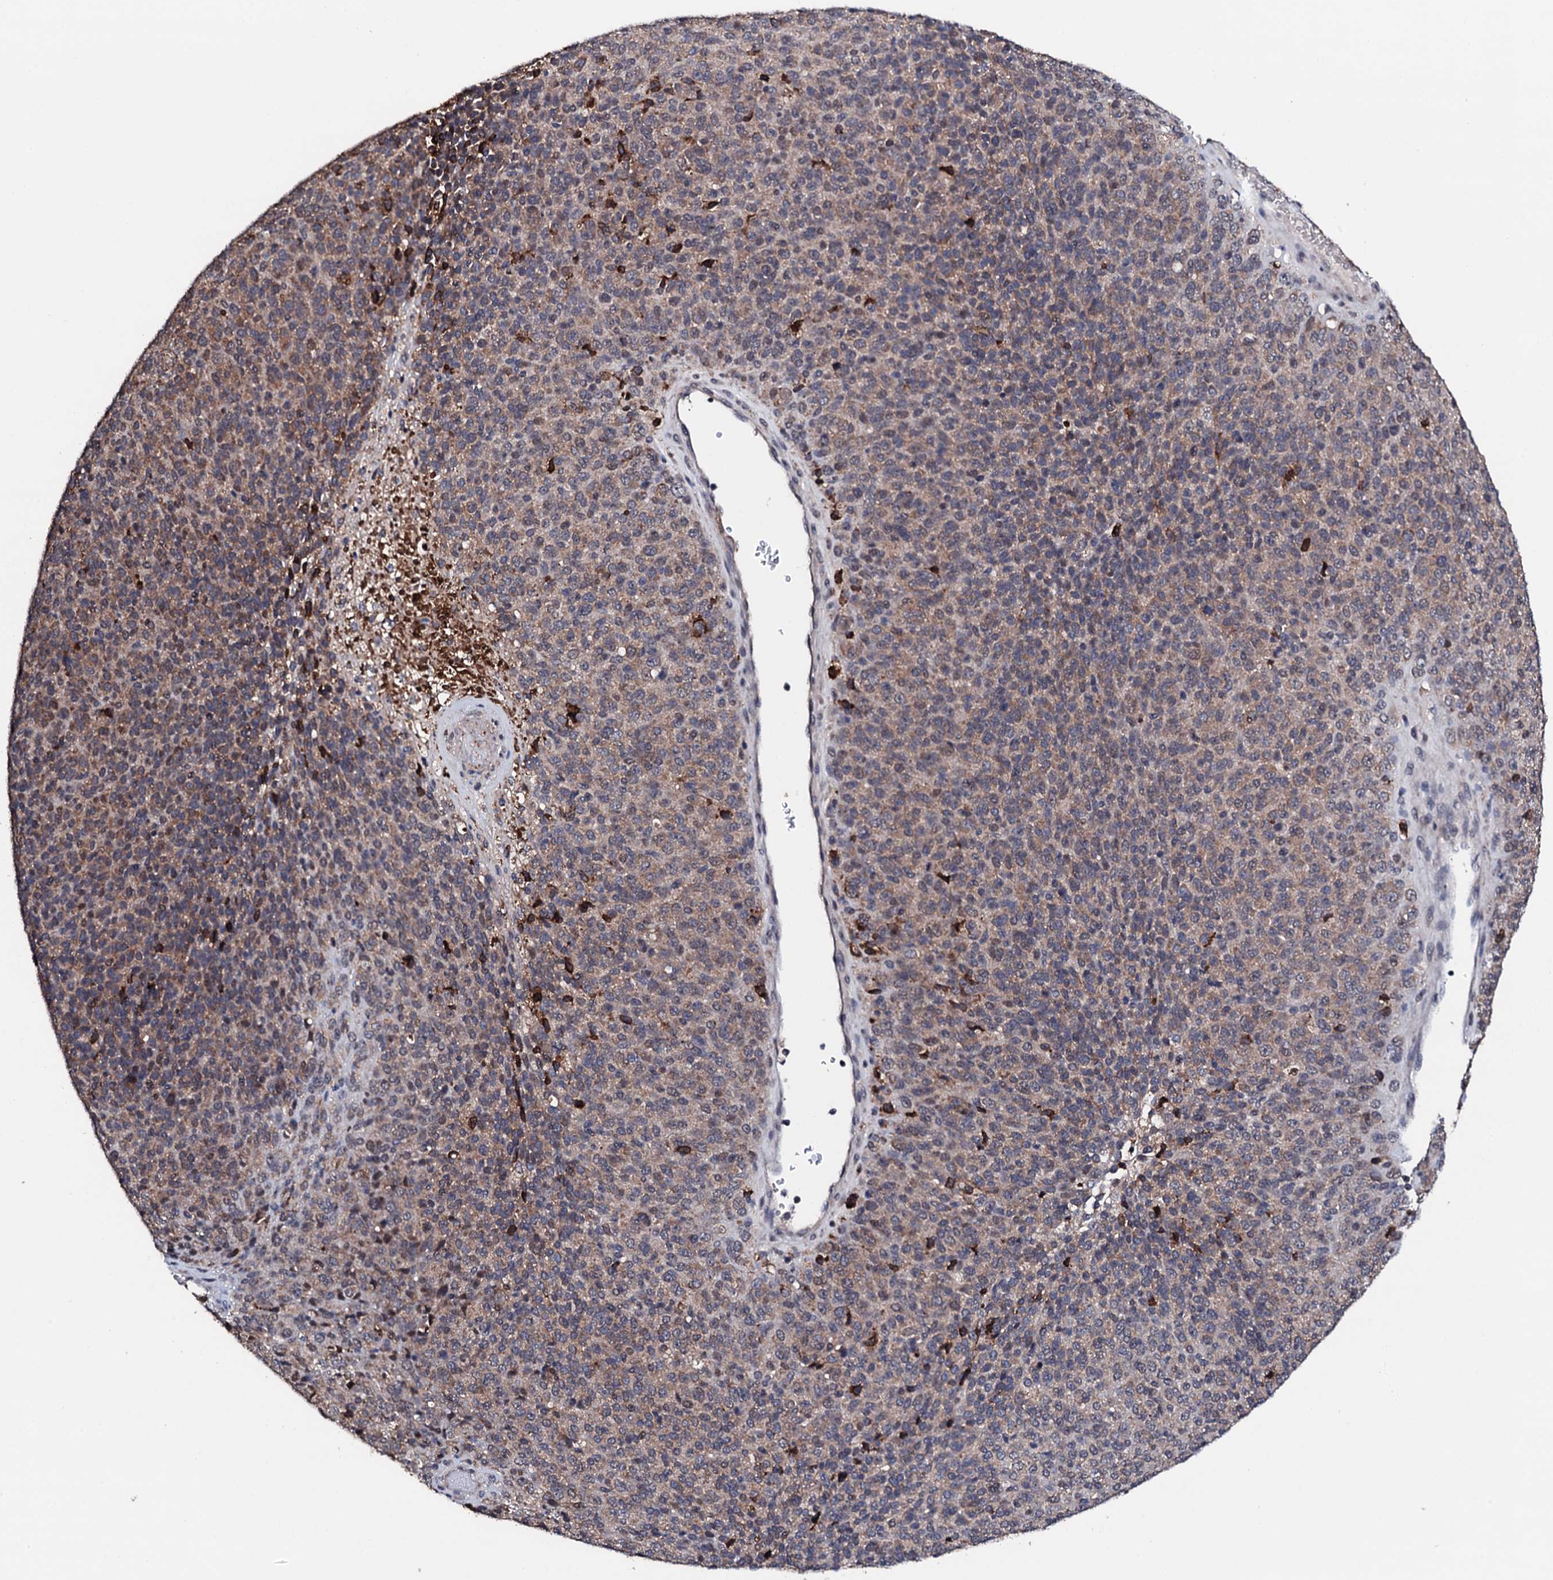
{"staining": {"intensity": "weak", "quantity": ">75%", "location": "cytoplasmic/membranous"}, "tissue": "melanoma", "cell_type": "Tumor cells", "image_type": "cancer", "snomed": [{"axis": "morphology", "description": "Malignant melanoma, Metastatic site"}, {"axis": "topography", "description": "Brain"}], "caption": "A low amount of weak cytoplasmic/membranous positivity is appreciated in about >75% of tumor cells in malignant melanoma (metastatic site) tissue.", "gene": "EDC3", "patient": {"sex": "female", "age": 56}}